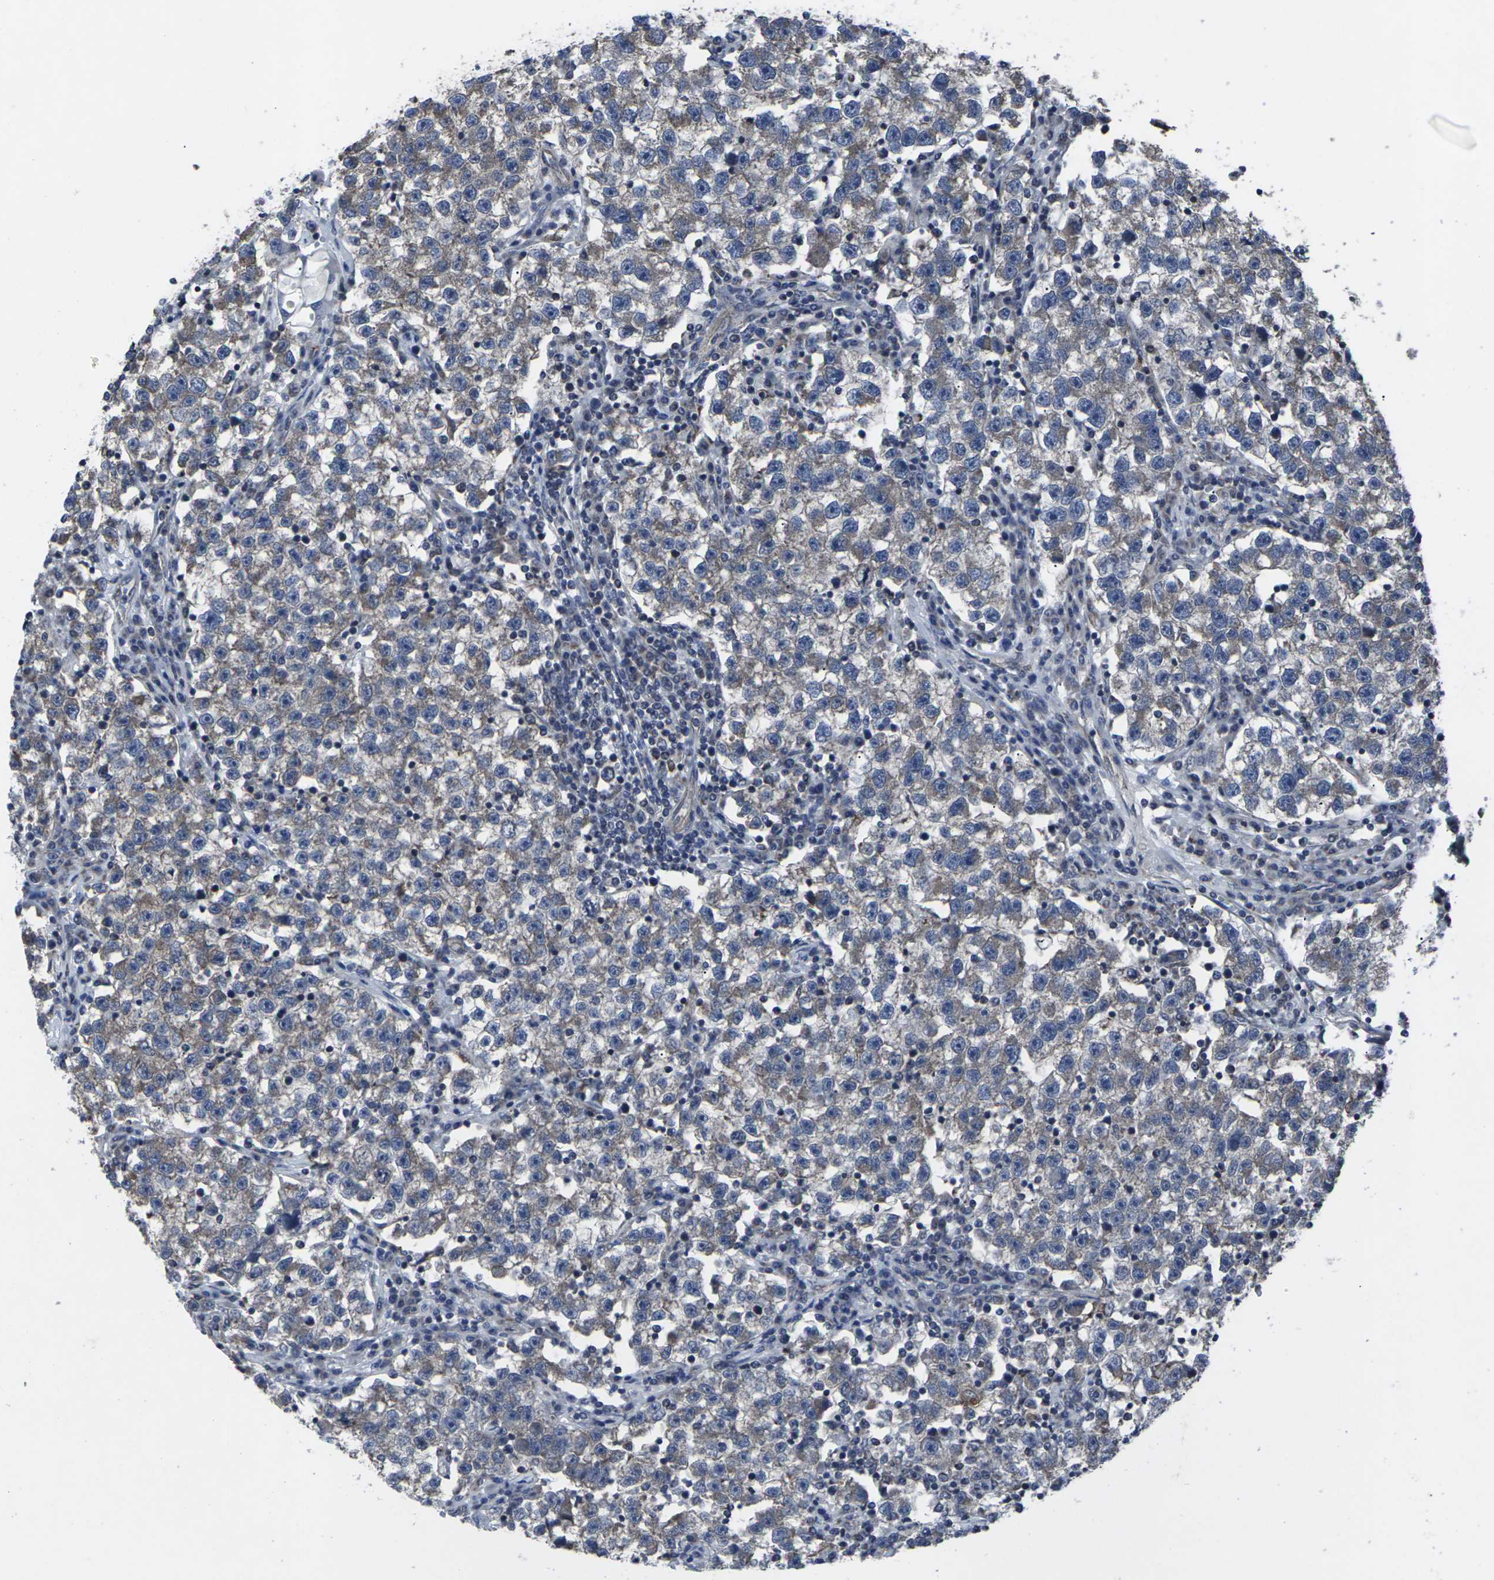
{"staining": {"intensity": "moderate", "quantity": "25%-75%", "location": "cytoplasmic/membranous"}, "tissue": "testis cancer", "cell_type": "Tumor cells", "image_type": "cancer", "snomed": [{"axis": "morphology", "description": "Seminoma, NOS"}, {"axis": "topography", "description": "Testis"}], "caption": "Protein expression analysis of human testis seminoma reveals moderate cytoplasmic/membranous expression in approximately 25%-75% of tumor cells. (Stains: DAB in brown, nuclei in blue, Microscopy: brightfield microscopy at high magnification).", "gene": "MAPKAPK2", "patient": {"sex": "male", "age": 22}}